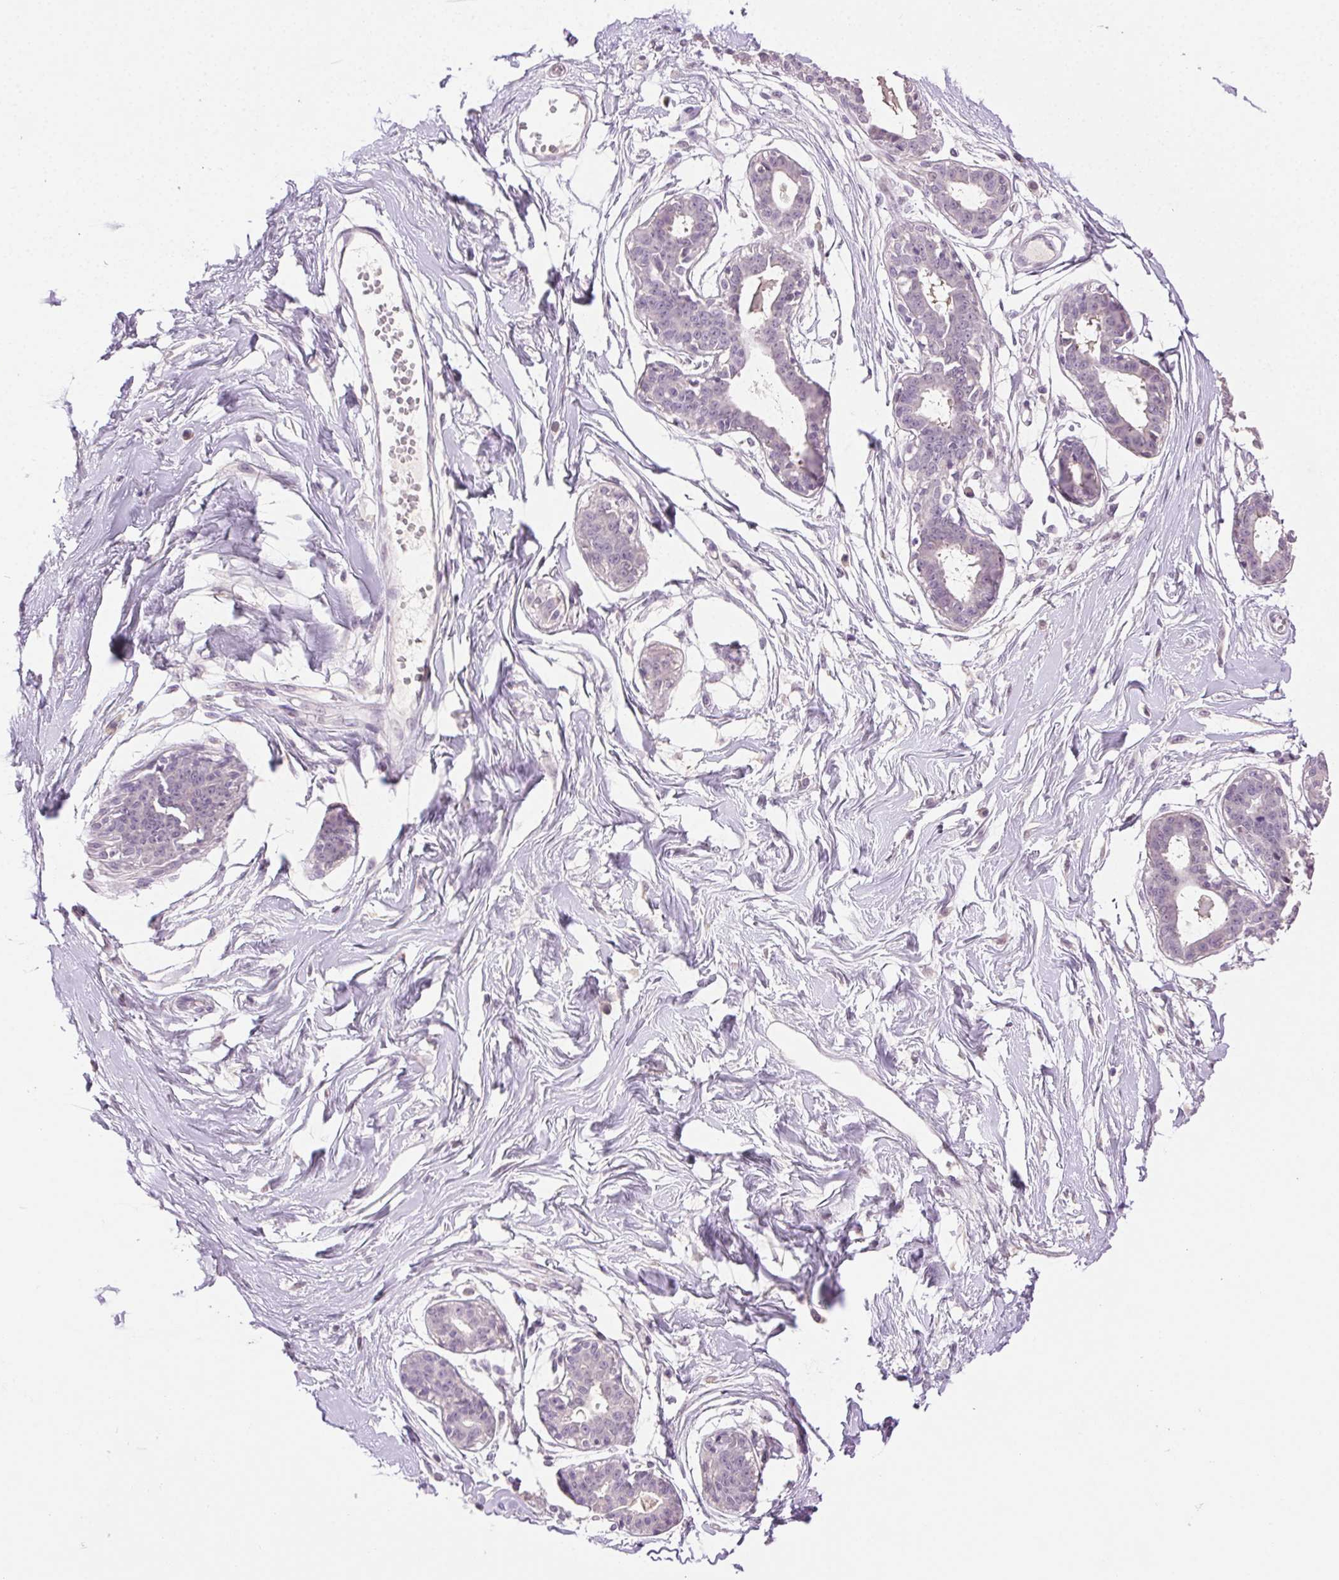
{"staining": {"intensity": "negative", "quantity": "none", "location": "none"}, "tissue": "breast", "cell_type": "Adipocytes", "image_type": "normal", "snomed": [{"axis": "morphology", "description": "Normal tissue, NOS"}, {"axis": "topography", "description": "Breast"}], "caption": "The immunohistochemistry micrograph has no significant expression in adipocytes of breast.", "gene": "CLDN10", "patient": {"sex": "female", "age": 45}}